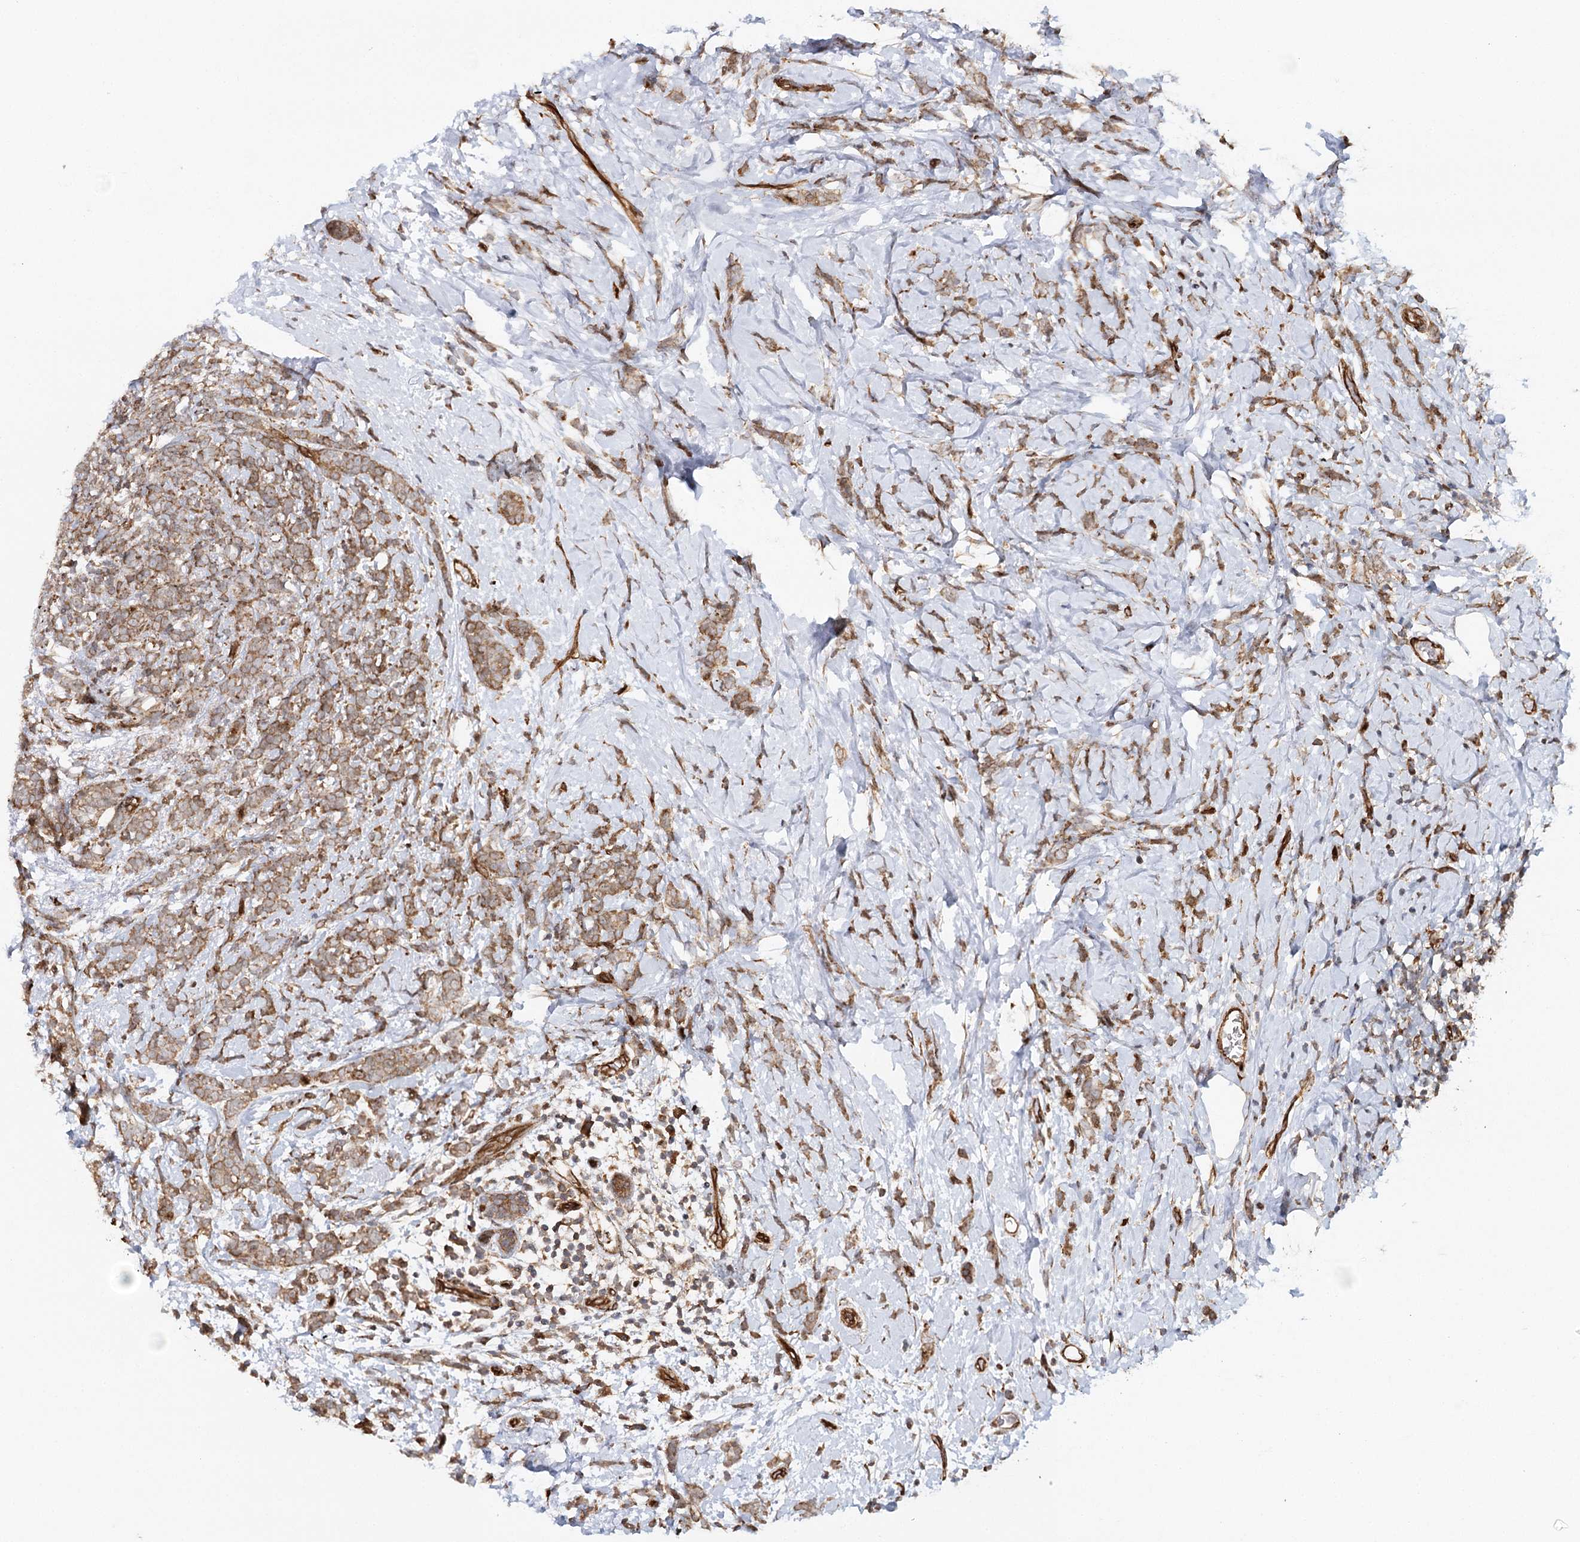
{"staining": {"intensity": "moderate", "quantity": ">75%", "location": "cytoplasmic/membranous"}, "tissue": "breast cancer", "cell_type": "Tumor cells", "image_type": "cancer", "snomed": [{"axis": "morphology", "description": "Lobular carcinoma"}, {"axis": "topography", "description": "Breast"}], "caption": "Moderate cytoplasmic/membranous expression is seen in approximately >75% of tumor cells in breast cancer (lobular carcinoma).", "gene": "MKNK1", "patient": {"sex": "female", "age": 58}}